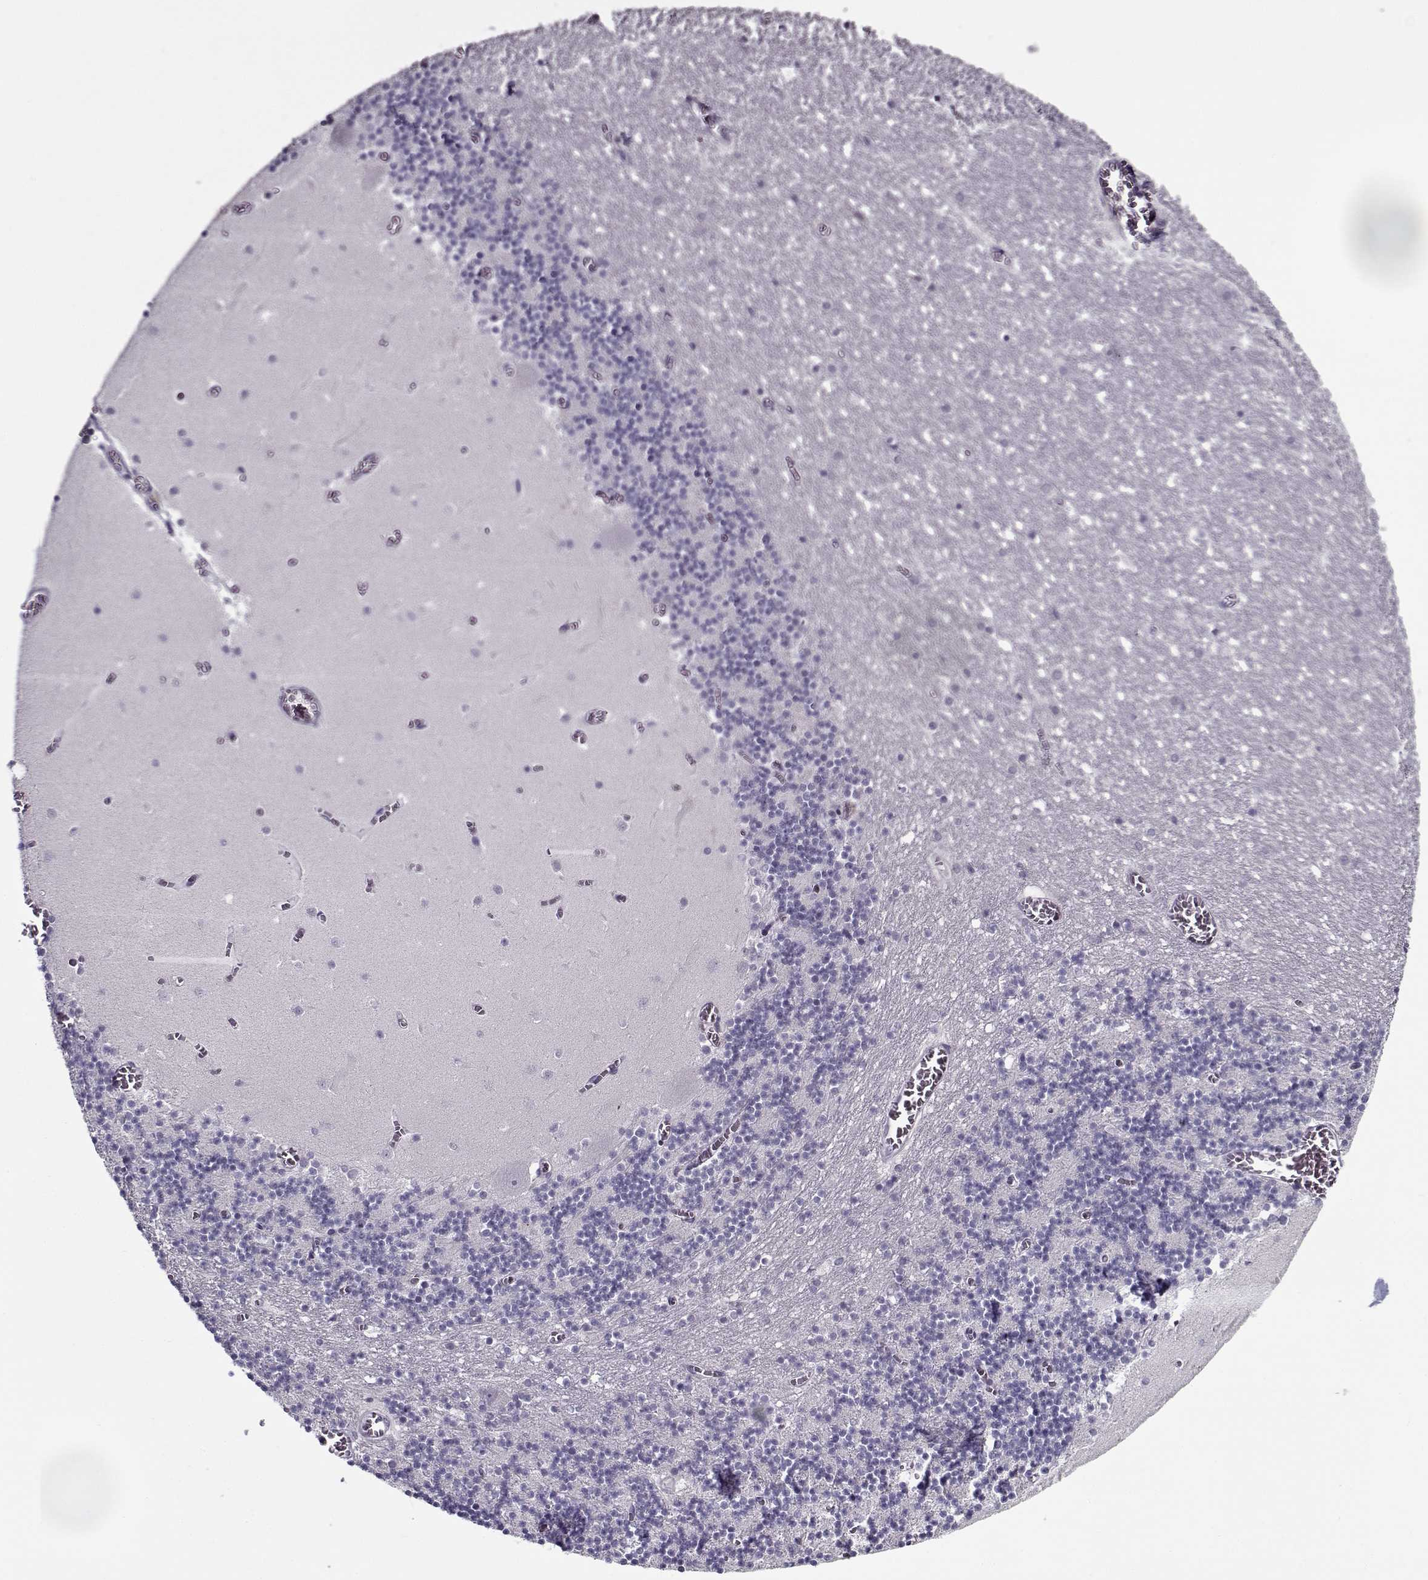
{"staining": {"intensity": "negative", "quantity": "none", "location": "none"}, "tissue": "cerebellum", "cell_type": "Cells in granular layer", "image_type": "normal", "snomed": [{"axis": "morphology", "description": "Normal tissue, NOS"}, {"axis": "topography", "description": "Cerebellum"}], "caption": "Immunohistochemistry (IHC) photomicrograph of unremarkable cerebellum stained for a protein (brown), which demonstrates no expression in cells in granular layer.", "gene": "SEC16B", "patient": {"sex": "female", "age": 28}}